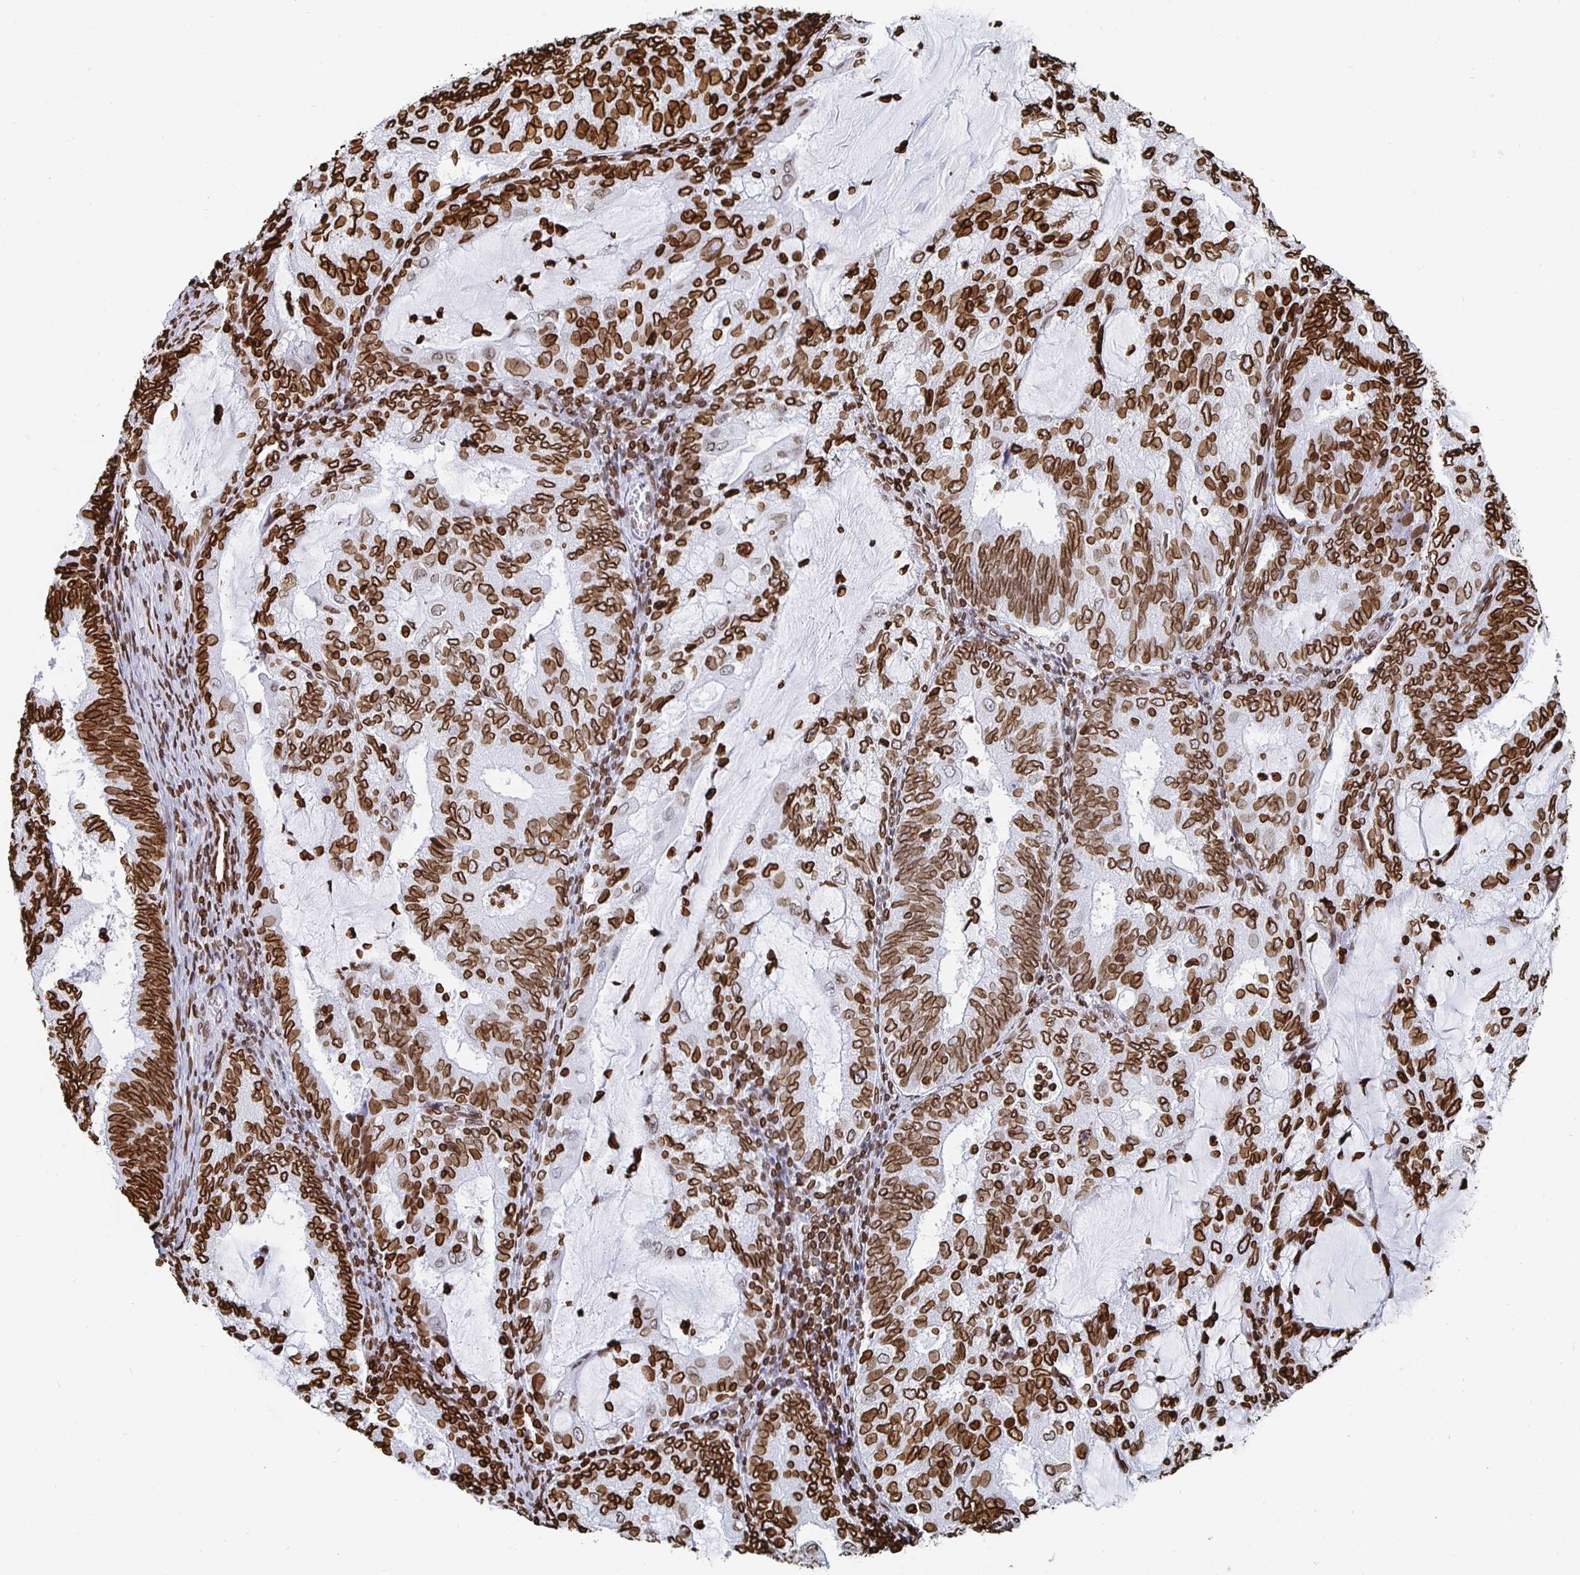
{"staining": {"intensity": "strong", "quantity": ">75%", "location": "cytoplasmic/membranous,nuclear"}, "tissue": "endometrial cancer", "cell_type": "Tumor cells", "image_type": "cancer", "snomed": [{"axis": "morphology", "description": "Adenocarcinoma, NOS"}, {"axis": "topography", "description": "Endometrium"}], "caption": "Immunohistochemical staining of adenocarcinoma (endometrial) exhibits strong cytoplasmic/membranous and nuclear protein staining in approximately >75% of tumor cells. Using DAB (brown) and hematoxylin (blue) stains, captured at high magnification using brightfield microscopy.", "gene": "LMNB1", "patient": {"sex": "female", "age": 81}}